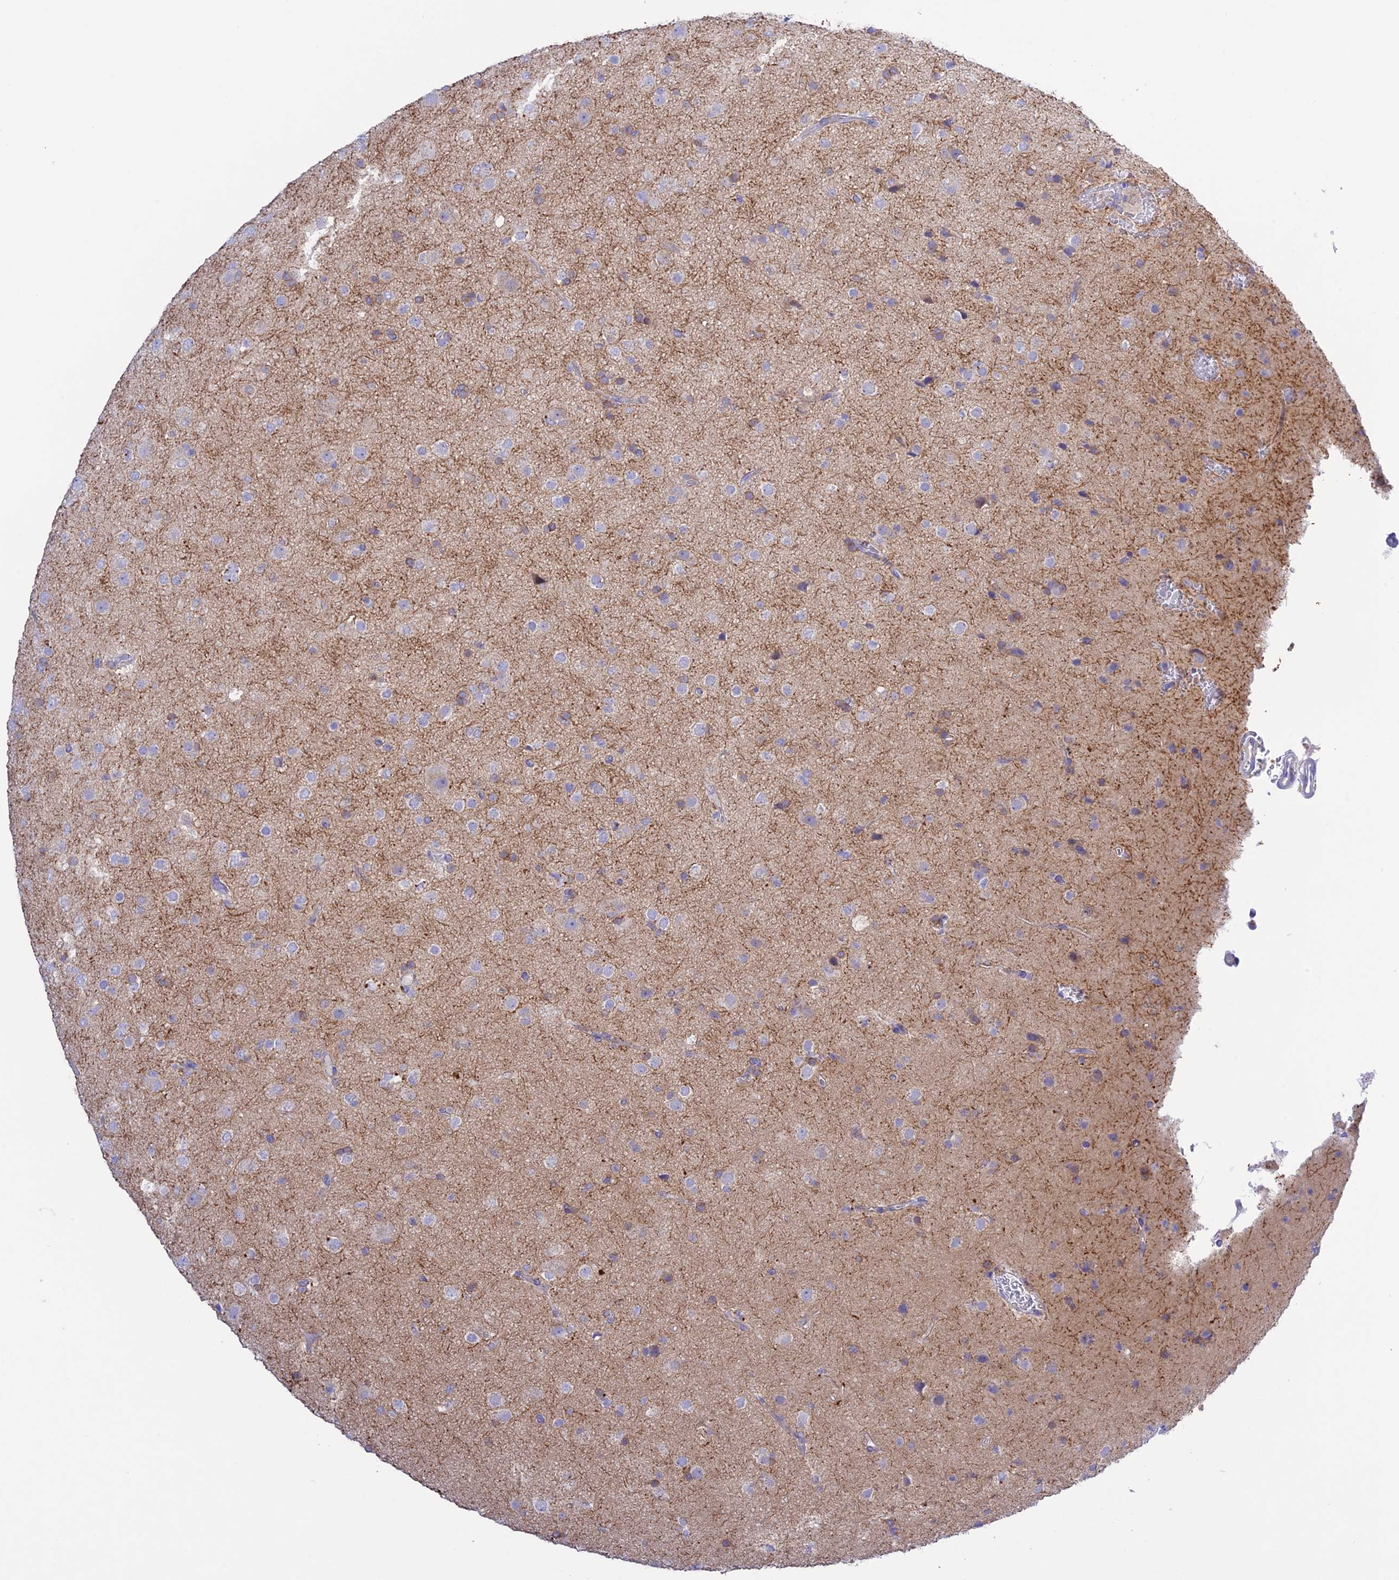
{"staining": {"intensity": "negative", "quantity": "none", "location": "none"}, "tissue": "glioma", "cell_type": "Tumor cells", "image_type": "cancer", "snomed": [{"axis": "morphology", "description": "Glioma, malignant, Low grade"}, {"axis": "topography", "description": "Brain"}], "caption": "Human glioma stained for a protein using immunohistochemistry (IHC) demonstrates no positivity in tumor cells.", "gene": "CHSY3", "patient": {"sex": "male", "age": 65}}